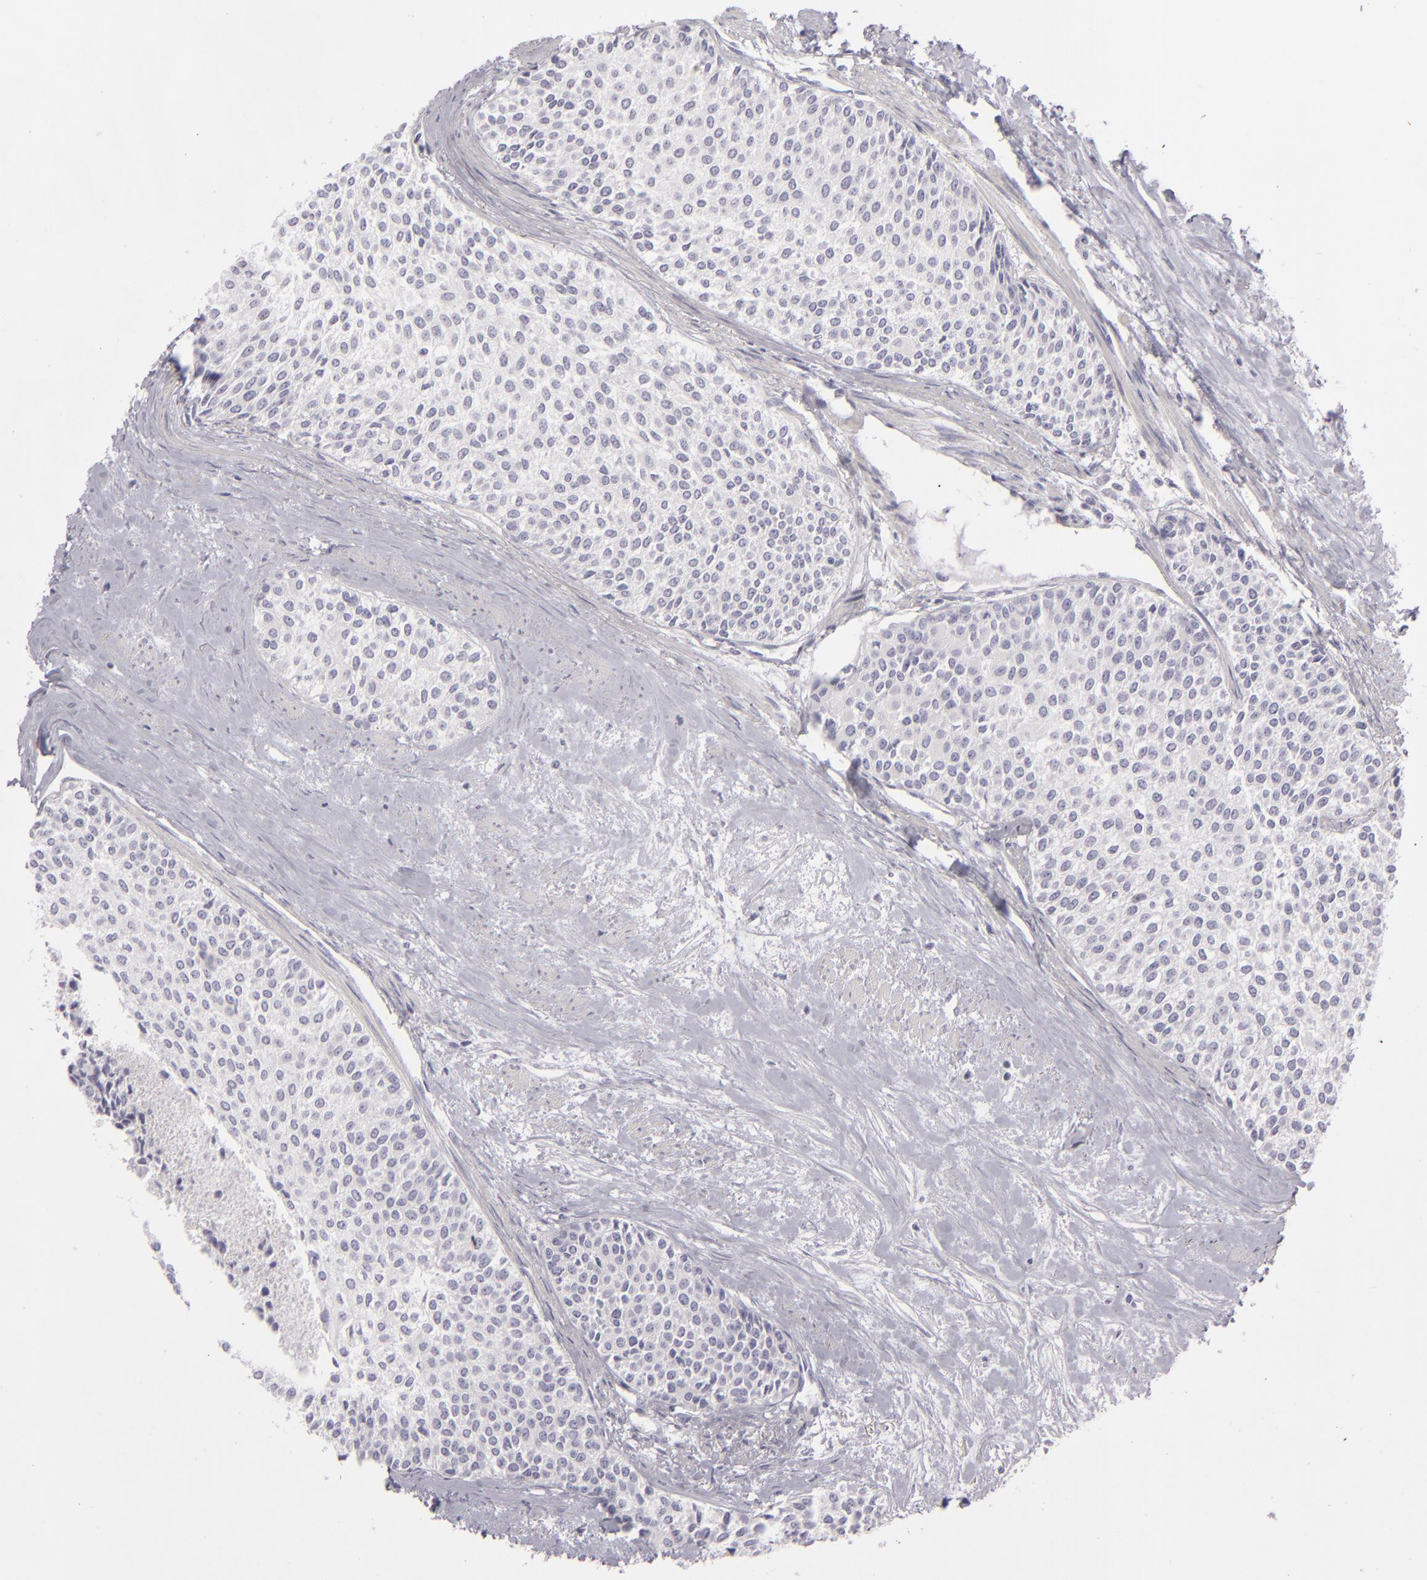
{"staining": {"intensity": "negative", "quantity": "none", "location": "none"}, "tissue": "urothelial cancer", "cell_type": "Tumor cells", "image_type": "cancer", "snomed": [{"axis": "morphology", "description": "Urothelial carcinoma, Low grade"}, {"axis": "topography", "description": "Urinary bladder"}], "caption": "Tumor cells are negative for protein expression in human urothelial carcinoma (low-grade).", "gene": "CDX2", "patient": {"sex": "female", "age": 73}}